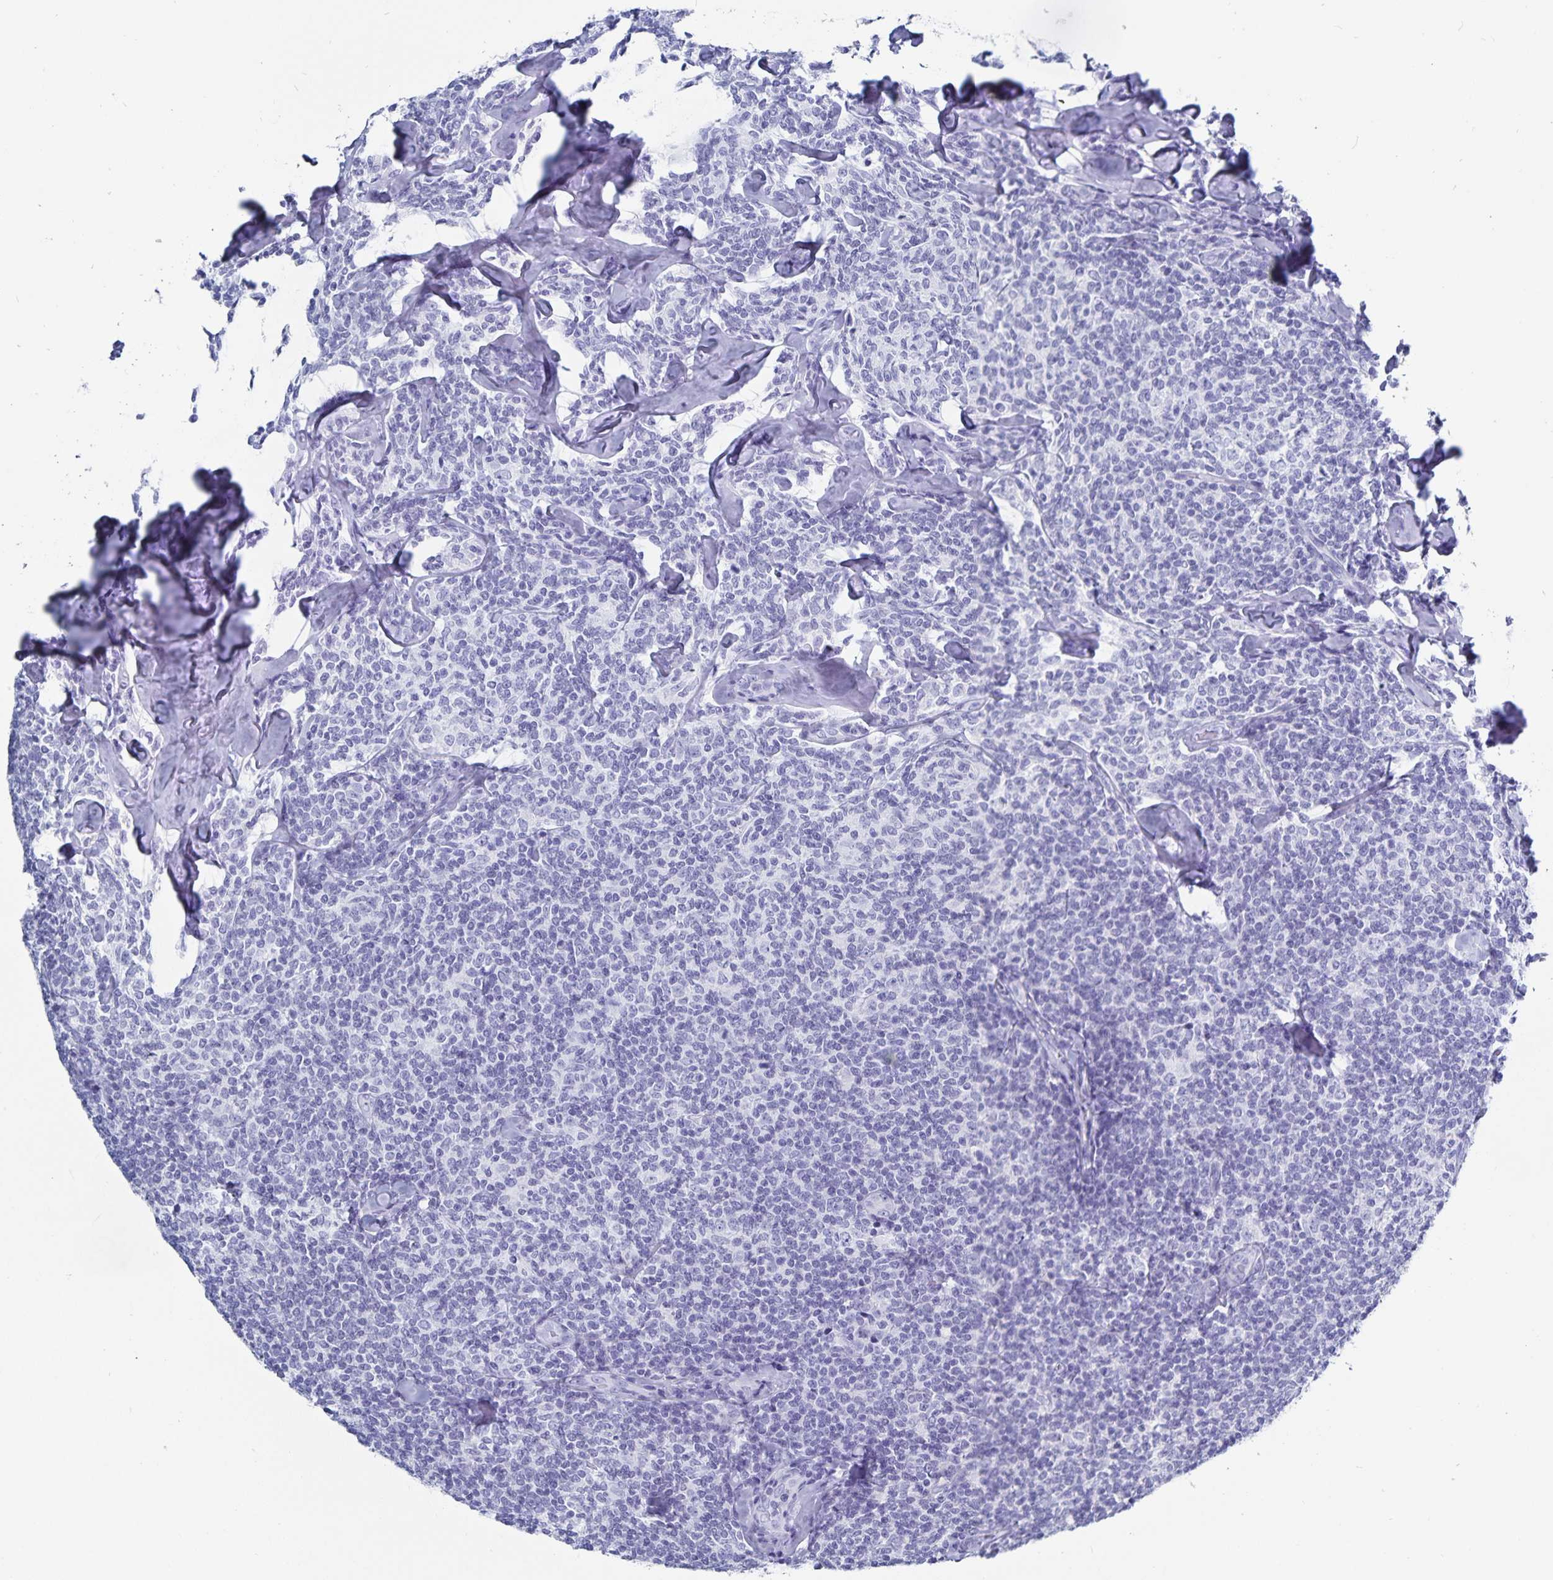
{"staining": {"intensity": "negative", "quantity": "none", "location": "none"}, "tissue": "lymphoma", "cell_type": "Tumor cells", "image_type": "cancer", "snomed": [{"axis": "morphology", "description": "Malignant lymphoma, non-Hodgkin's type, Low grade"}, {"axis": "topography", "description": "Lymph node"}], "caption": "The immunohistochemistry micrograph has no significant positivity in tumor cells of lymphoma tissue.", "gene": "C19orf73", "patient": {"sex": "female", "age": 56}}